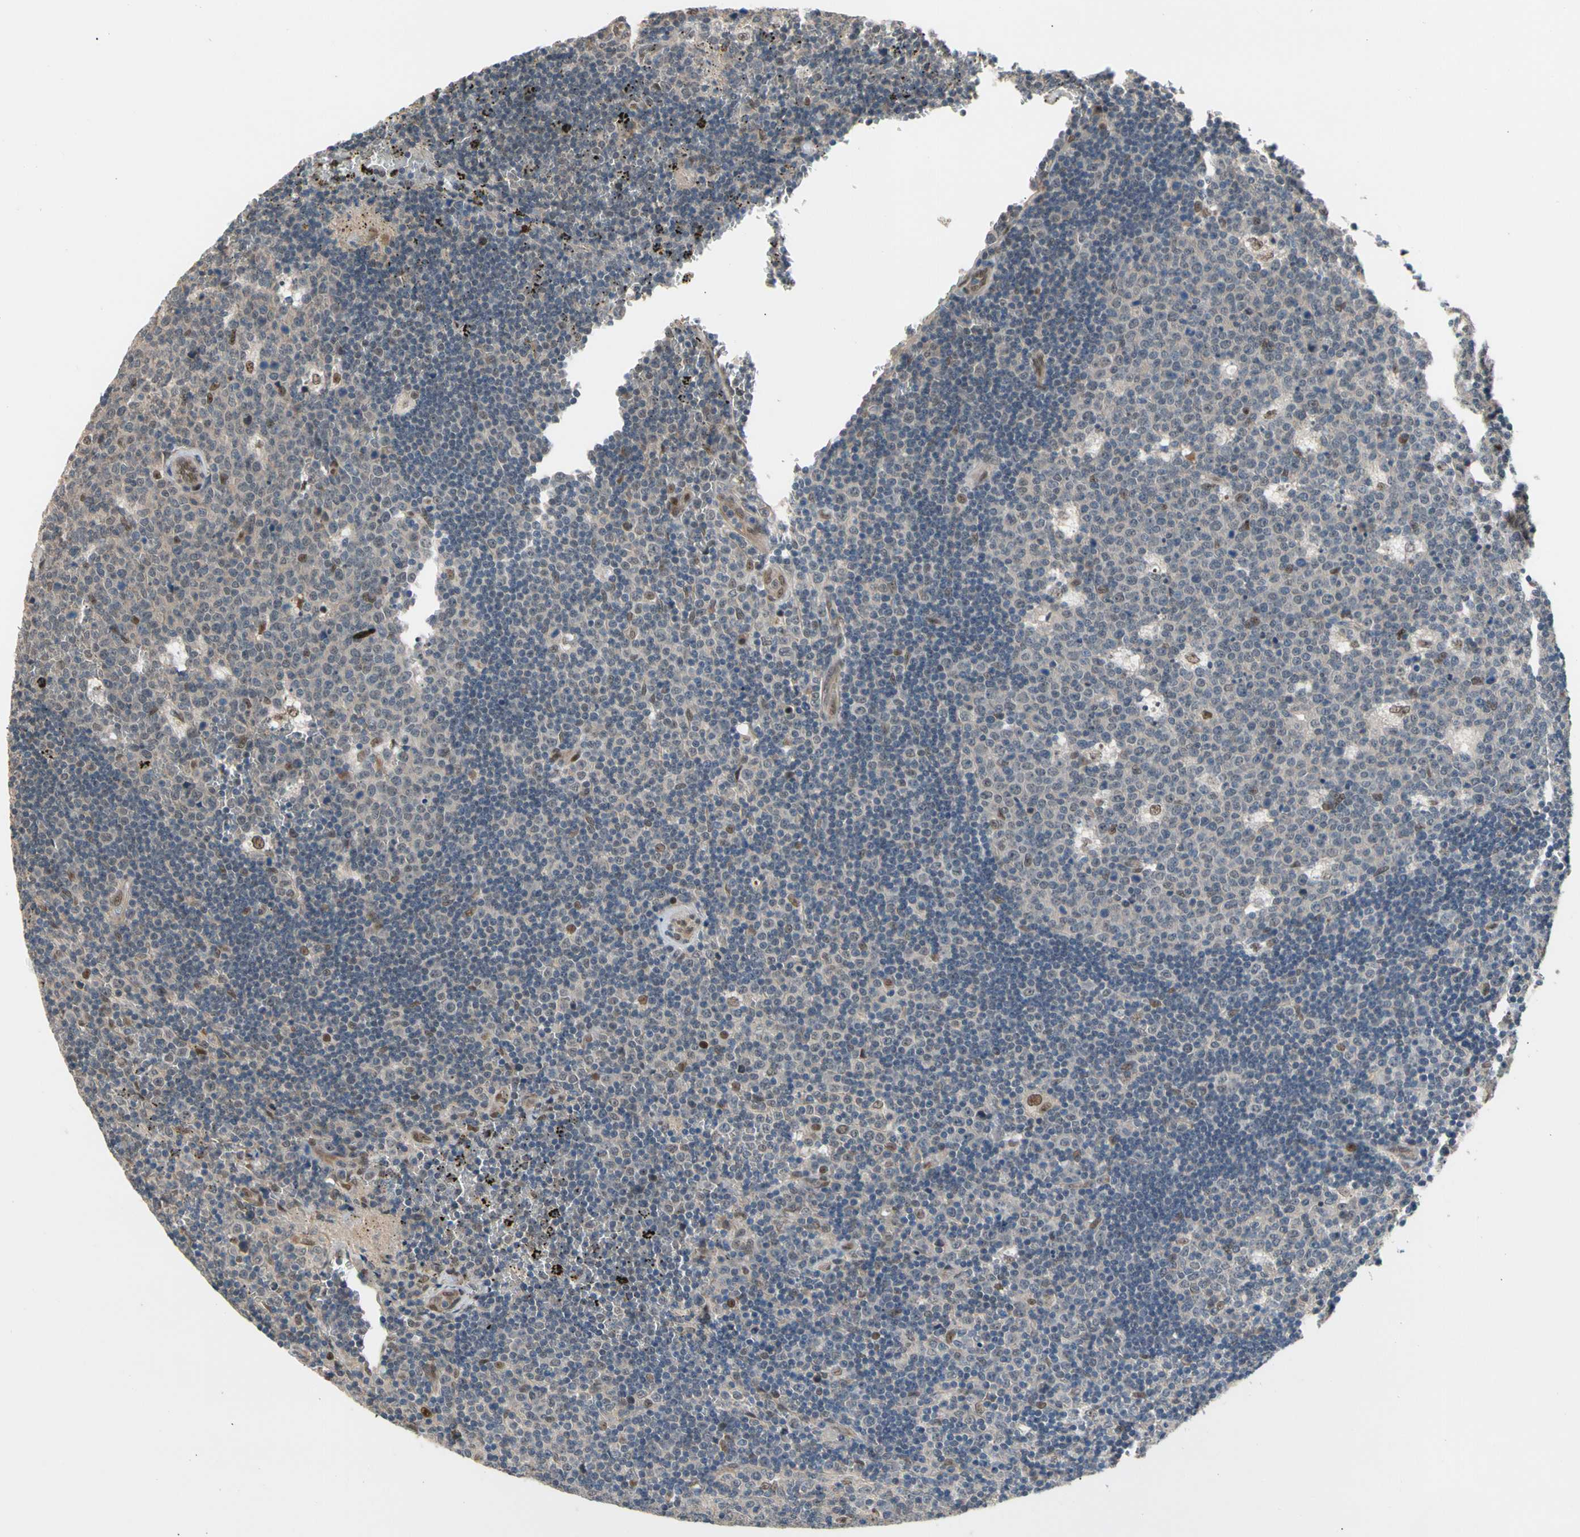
{"staining": {"intensity": "weak", "quantity": "25%-75%", "location": "cytoplasmic/membranous,nuclear"}, "tissue": "lymph node", "cell_type": "Germinal center cells", "image_type": "normal", "snomed": [{"axis": "morphology", "description": "Normal tissue, NOS"}, {"axis": "topography", "description": "Lymph node"}, {"axis": "topography", "description": "Salivary gland"}], "caption": "Lymph node stained for a protein shows weak cytoplasmic/membranous,nuclear positivity in germinal center cells. The protein of interest is shown in brown color, while the nuclei are stained blue.", "gene": "NGEF", "patient": {"sex": "male", "age": 8}}